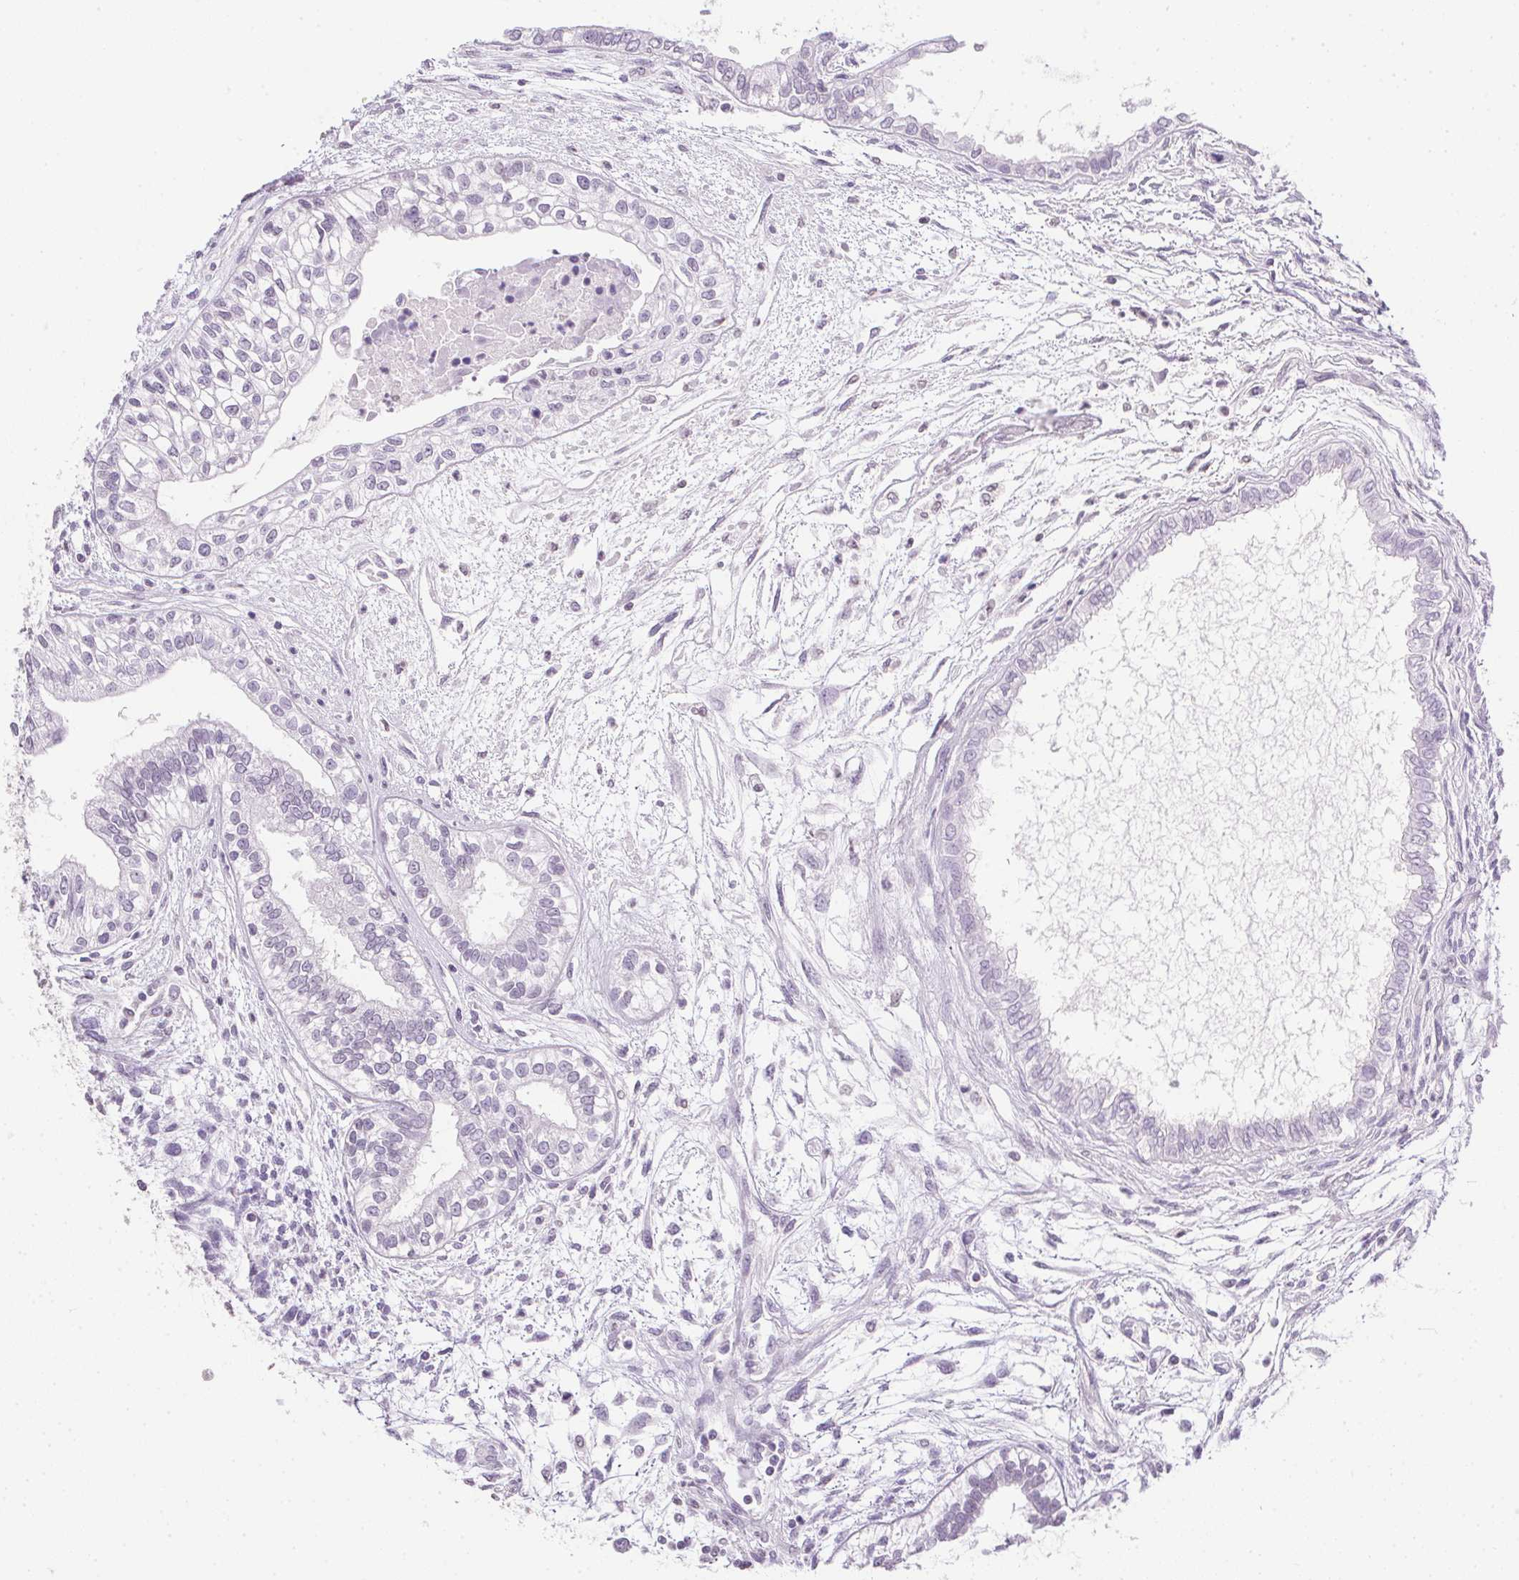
{"staining": {"intensity": "negative", "quantity": "none", "location": "none"}, "tissue": "testis cancer", "cell_type": "Tumor cells", "image_type": "cancer", "snomed": [{"axis": "morphology", "description": "Carcinoma, Embryonal, NOS"}, {"axis": "topography", "description": "Testis"}], "caption": "Micrograph shows no significant protein positivity in tumor cells of testis embryonal carcinoma.", "gene": "PRL", "patient": {"sex": "male", "age": 37}}